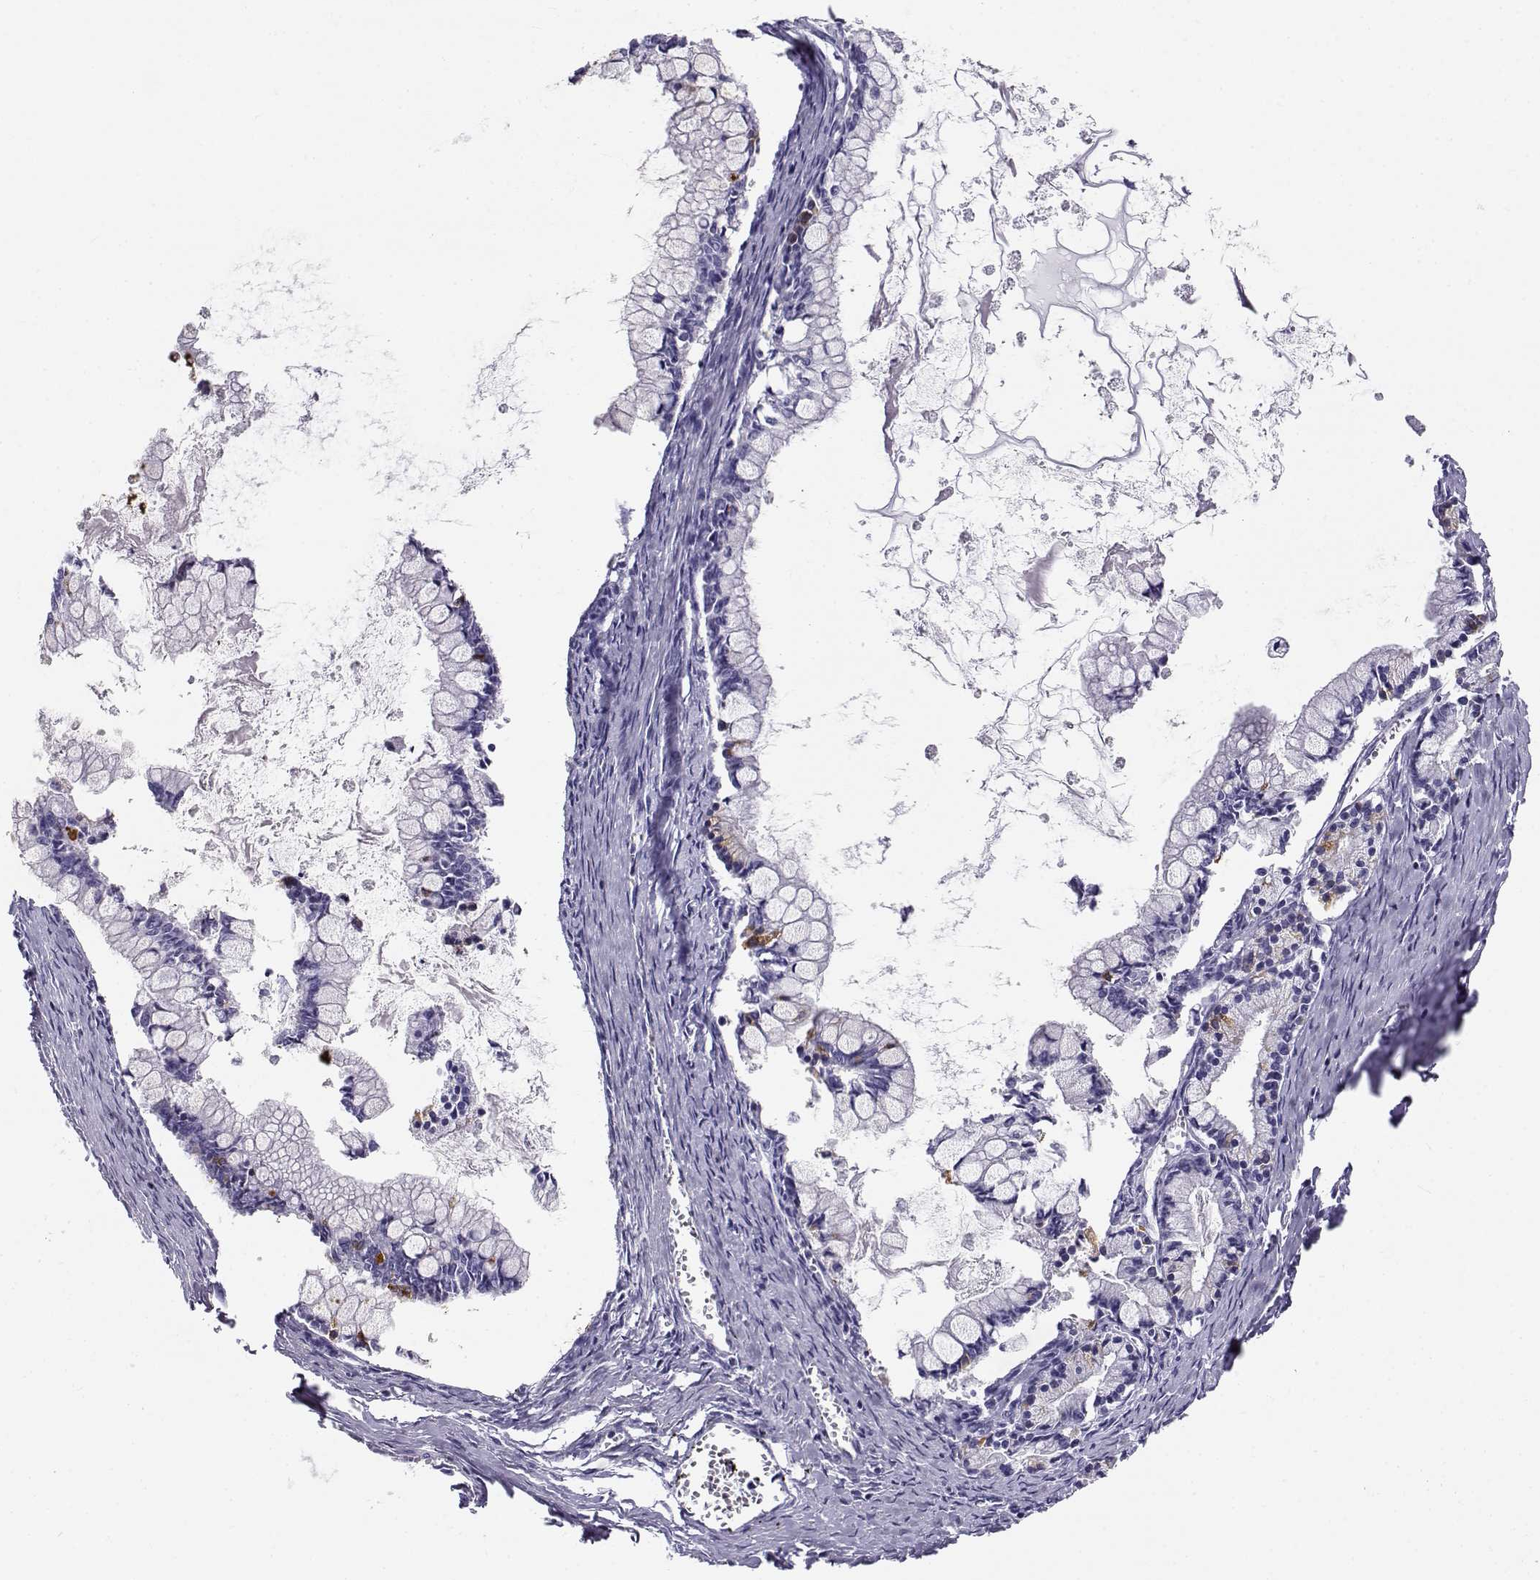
{"staining": {"intensity": "negative", "quantity": "none", "location": "none"}, "tissue": "ovarian cancer", "cell_type": "Tumor cells", "image_type": "cancer", "snomed": [{"axis": "morphology", "description": "Cystadenocarcinoma, mucinous, NOS"}, {"axis": "topography", "description": "Ovary"}], "caption": "This is a histopathology image of immunohistochemistry staining of ovarian mucinous cystadenocarcinoma, which shows no expression in tumor cells.", "gene": "RHOXF2", "patient": {"sex": "female", "age": 67}}